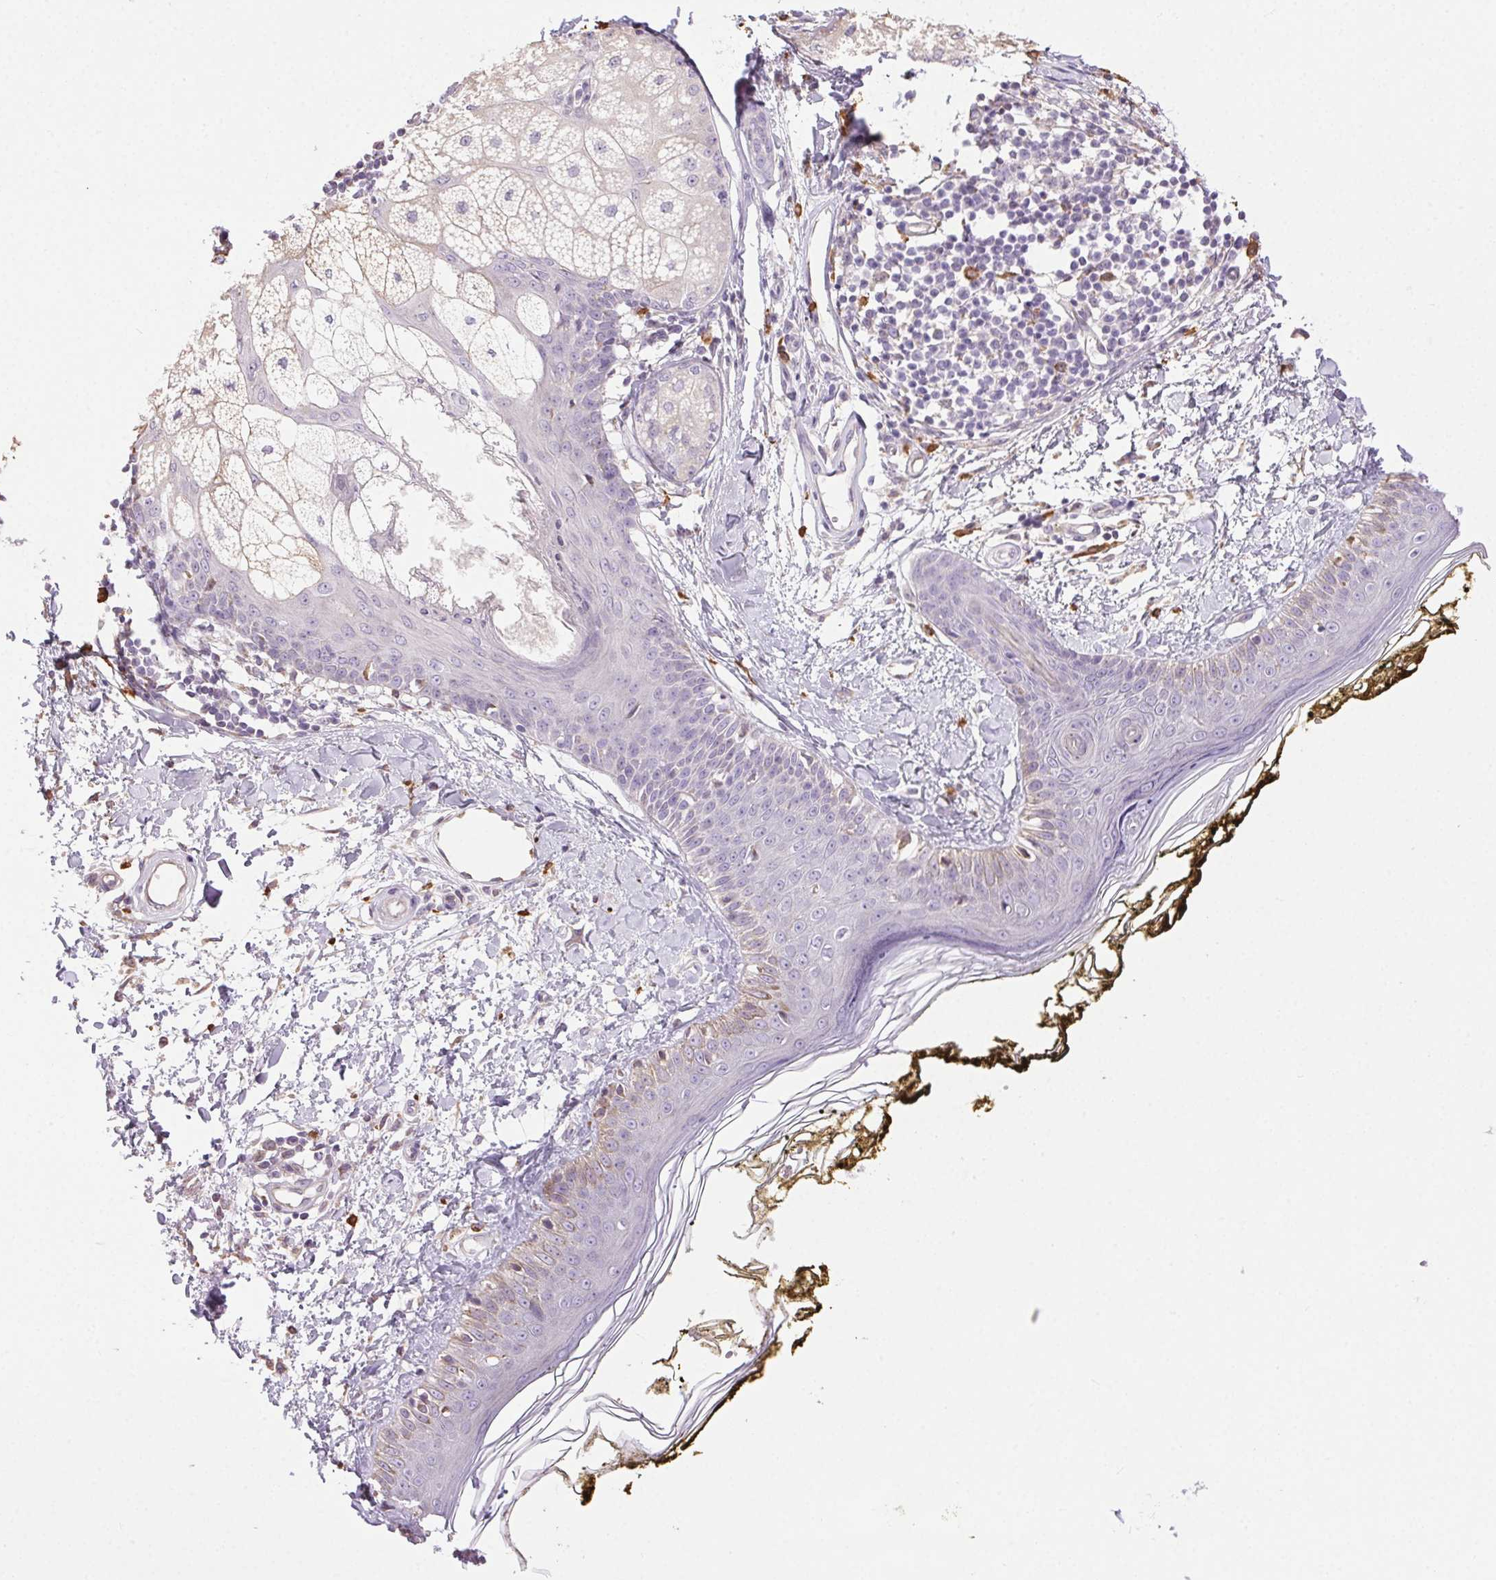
{"staining": {"intensity": "negative", "quantity": "none", "location": "none"}, "tissue": "skin", "cell_type": "Fibroblasts", "image_type": "normal", "snomed": [{"axis": "morphology", "description": "Normal tissue, NOS"}, {"axis": "topography", "description": "Skin"}], "caption": "Immunohistochemical staining of benign human skin displays no significant expression in fibroblasts.", "gene": "SNX31", "patient": {"sex": "male", "age": 76}}